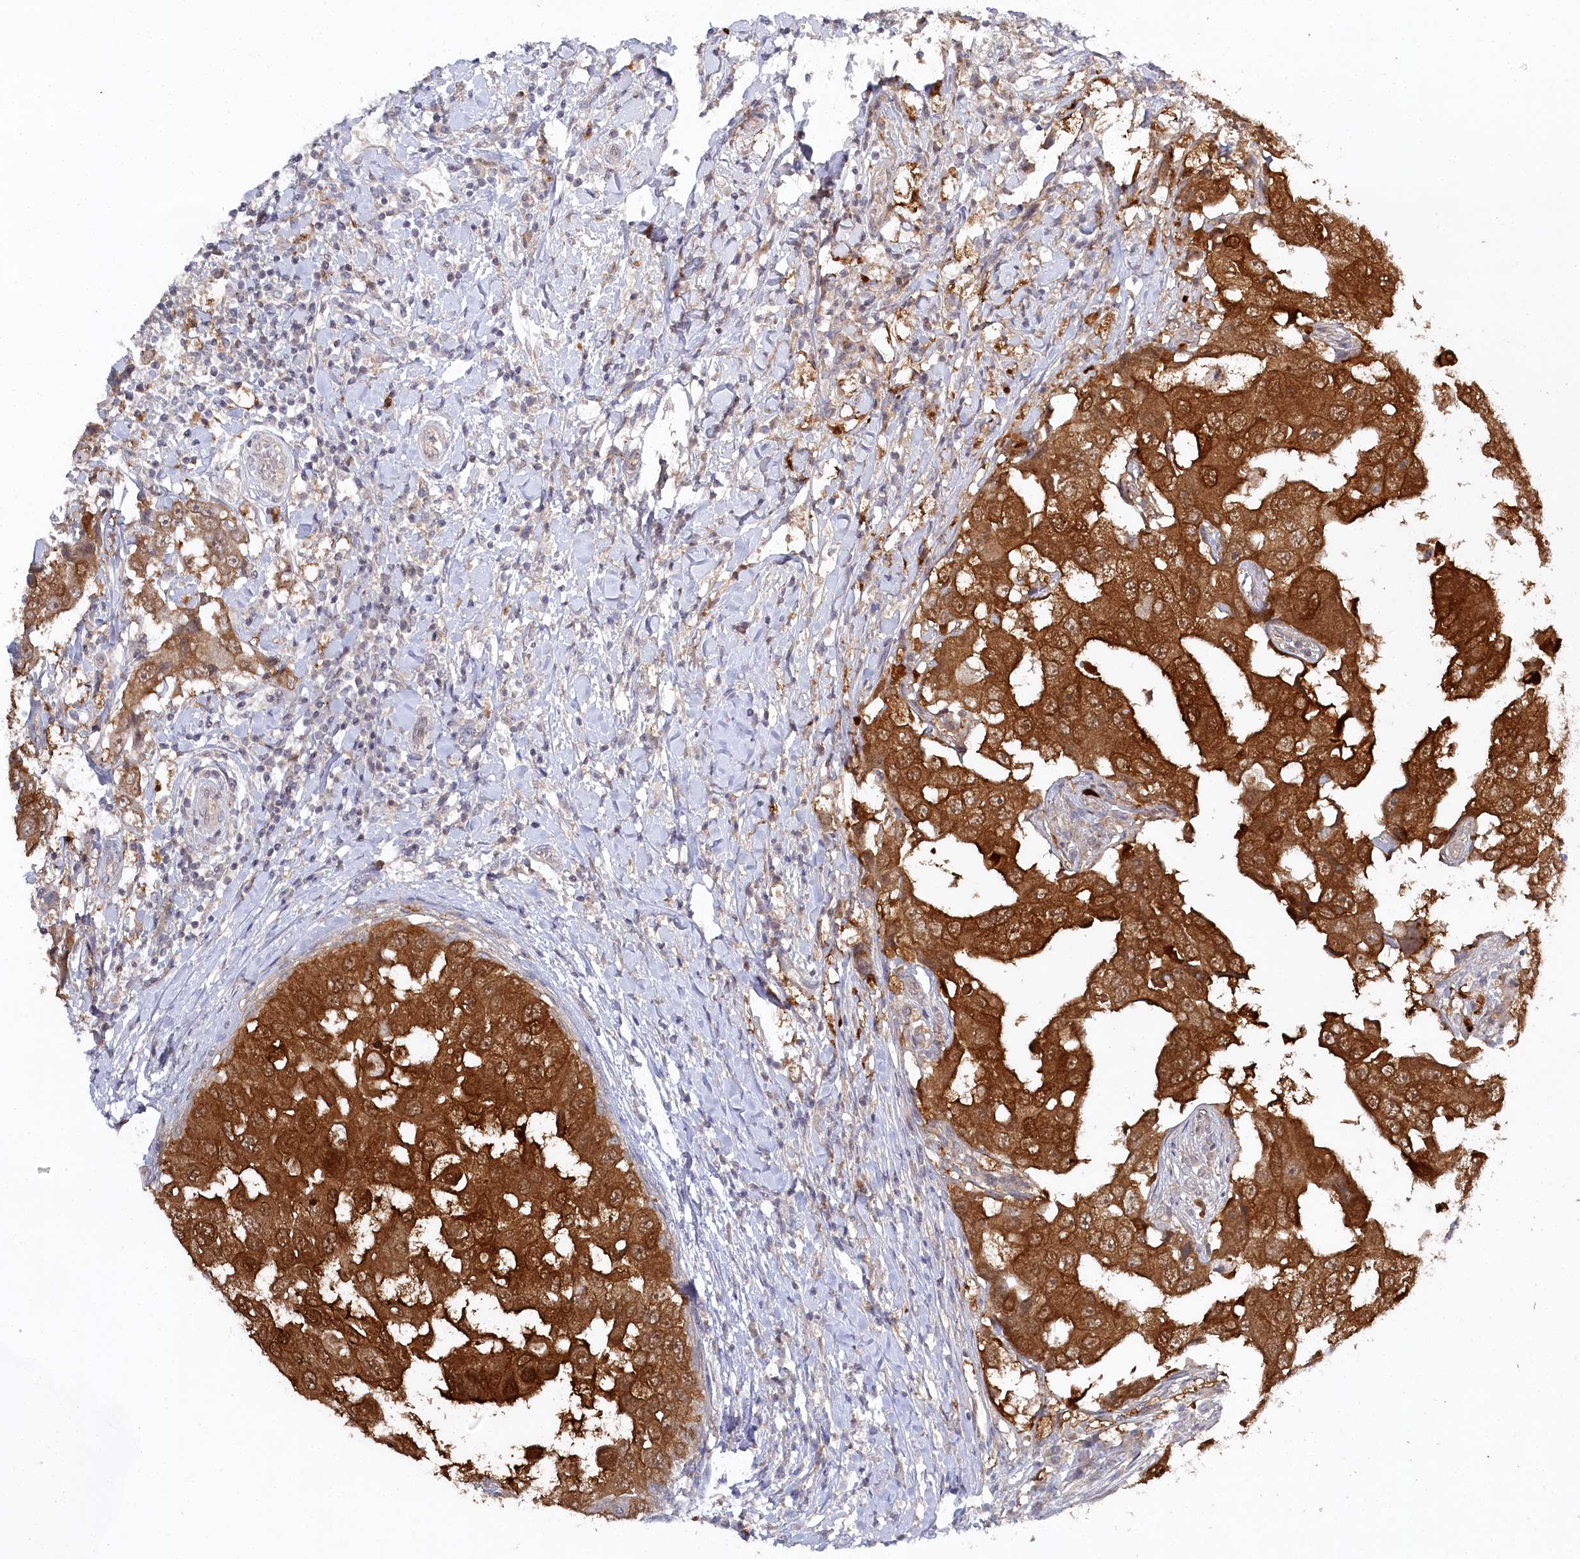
{"staining": {"intensity": "strong", "quantity": ">75%", "location": "cytoplasmic/membranous"}, "tissue": "breast cancer", "cell_type": "Tumor cells", "image_type": "cancer", "snomed": [{"axis": "morphology", "description": "Duct carcinoma"}, {"axis": "topography", "description": "Breast"}], "caption": "Immunohistochemistry (IHC) staining of breast intraductal carcinoma, which reveals high levels of strong cytoplasmic/membranous positivity in about >75% of tumor cells indicating strong cytoplasmic/membranous protein positivity. The staining was performed using DAB (3,3'-diaminobenzidine) (brown) for protein detection and nuclei were counterstained in hematoxylin (blue).", "gene": "AAMDC", "patient": {"sex": "female", "age": 27}}